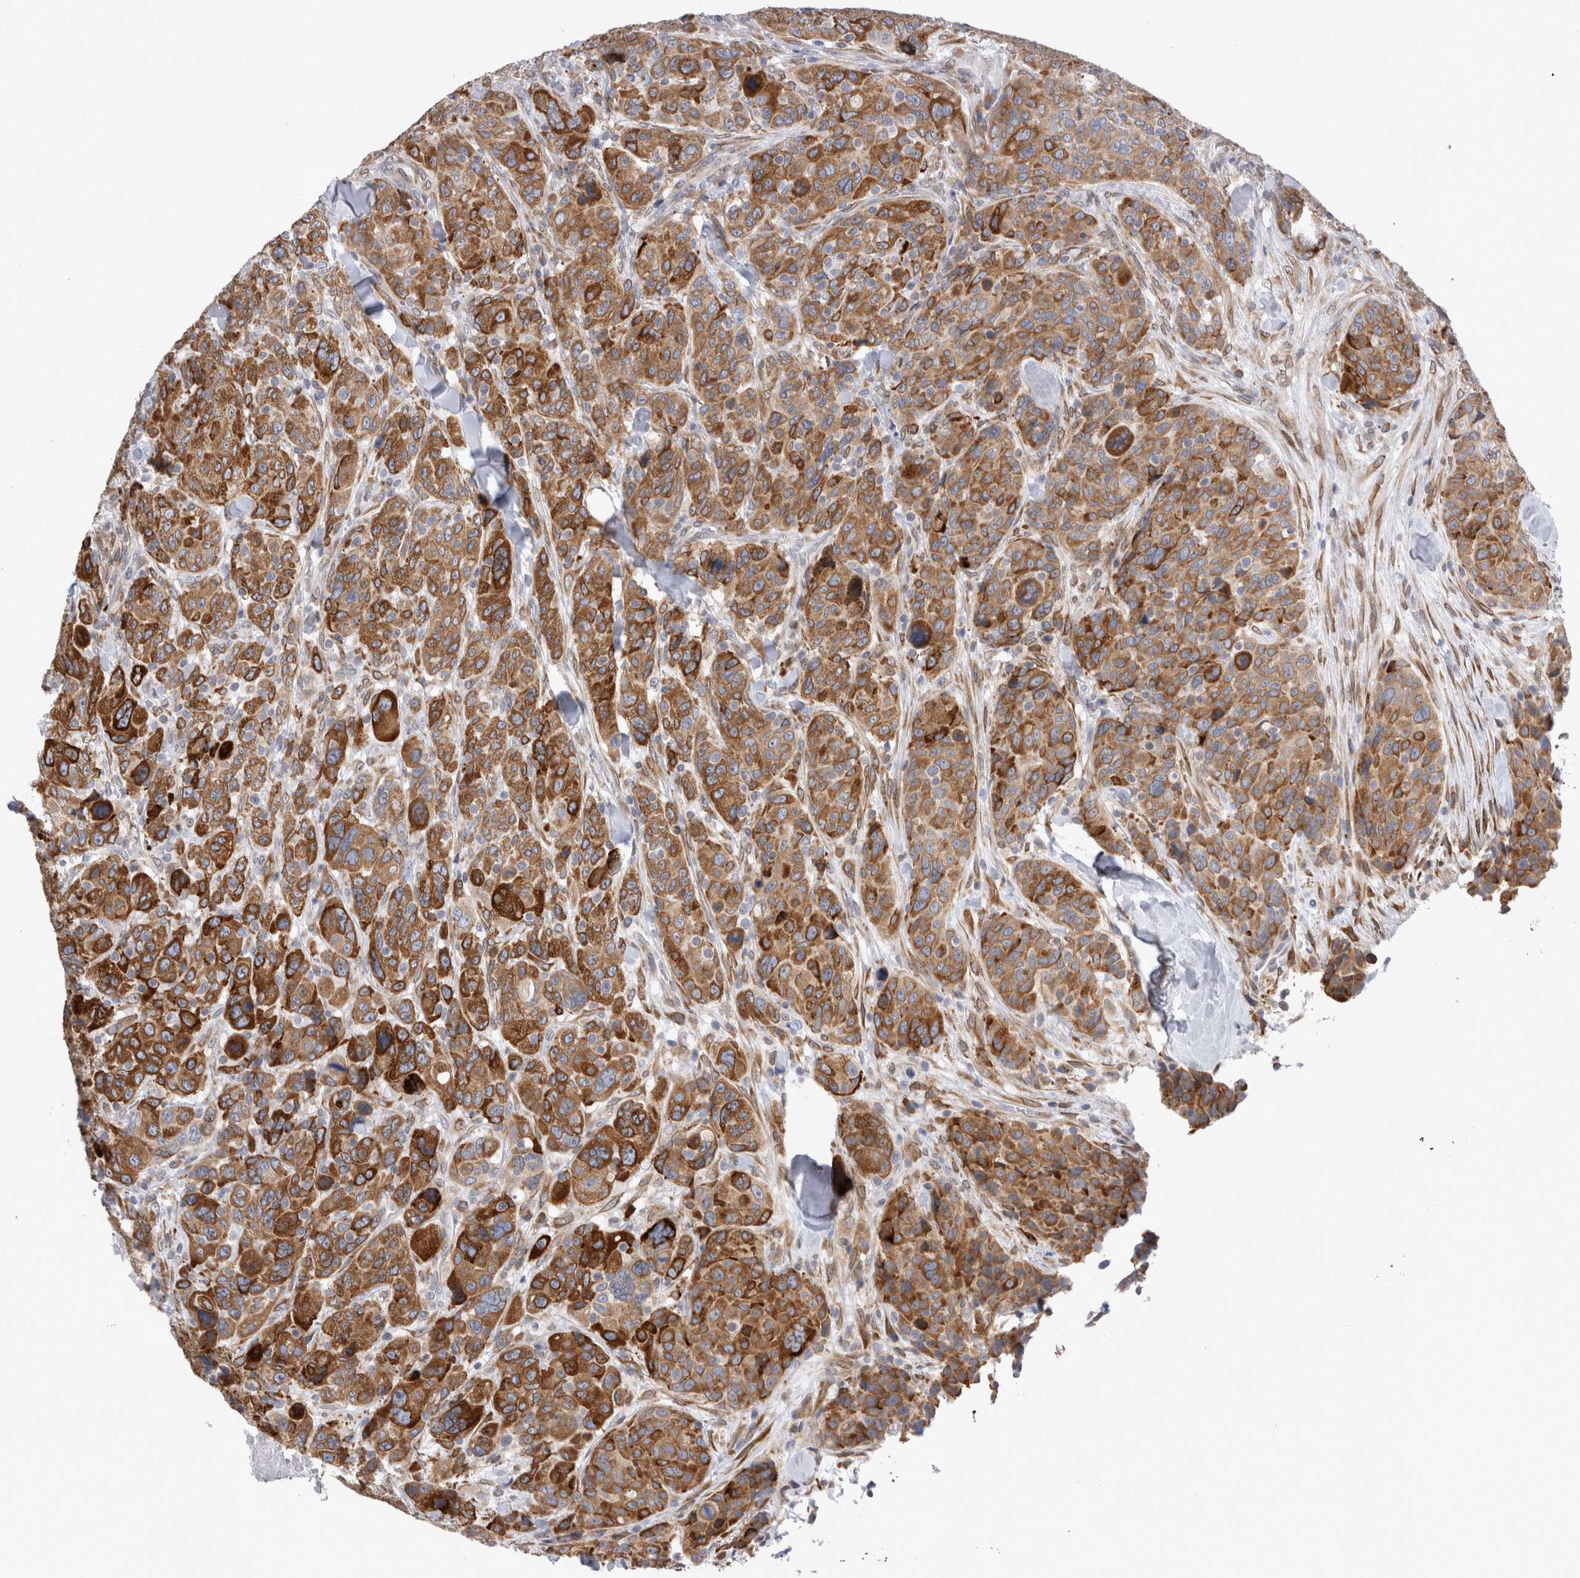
{"staining": {"intensity": "strong", "quantity": ">75%", "location": "cytoplasmic/membranous"}, "tissue": "breast cancer", "cell_type": "Tumor cells", "image_type": "cancer", "snomed": [{"axis": "morphology", "description": "Duct carcinoma"}, {"axis": "topography", "description": "Breast"}], "caption": "Breast cancer (infiltrating ductal carcinoma) was stained to show a protein in brown. There is high levels of strong cytoplasmic/membranous expression in approximately >75% of tumor cells. (IHC, brightfield microscopy, high magnification).", "gene": "VCPIP1", "patient": {"sex": "female", "age": 37}}